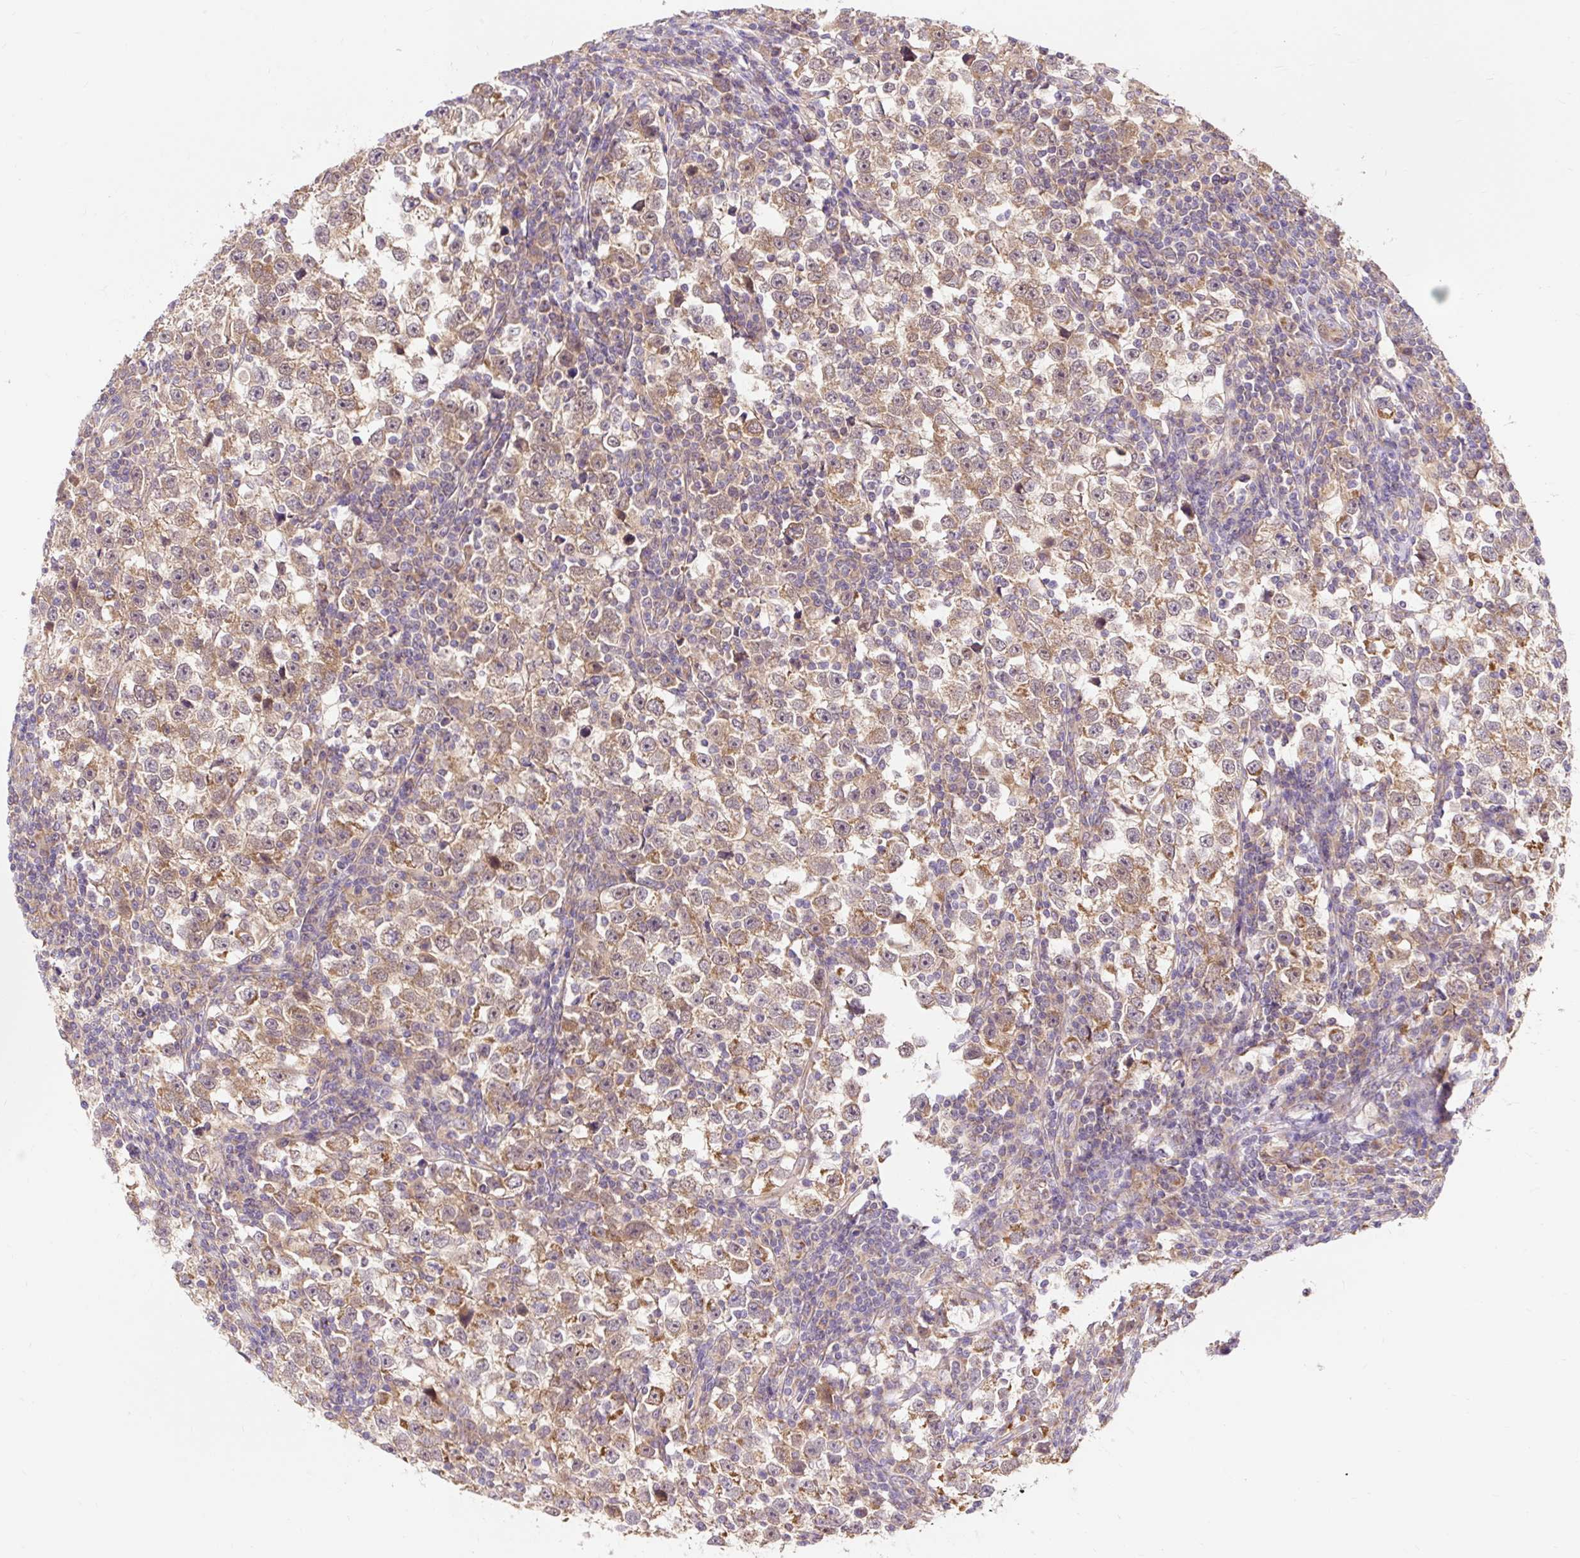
{"staining": {"intensity": "moderate", "quantity": ">75%", "location": "cytoplasmic/membranous"}, "tissue": "testis cancer", "cell_type": "Tumor cells", "image_type": "cancer", "snomed": [{"axis": "morphology", "description": "Normal tissue, NOS"}, {"axis": "morphology", "description": "Seminoma, NOS"}, {"axis": "topography", "description": "Testis"}], "caption": "Immunohistochemistry (IHC) staining of testis cancer (seminoma), which reveals medium levels of moderate cytoplasmic/membranous positivity in approximately >75% of tumor cells indicating moderate cytoplasmic/membranous protein expression. The staining was performed using DAB (3,3'-diaminobenzidine) (brown) for protein detection and nuclei were counterstained in hematoxylin (blue).", "gene": "TRIAP1", "patient": {"sex": "male", "age": 43}}